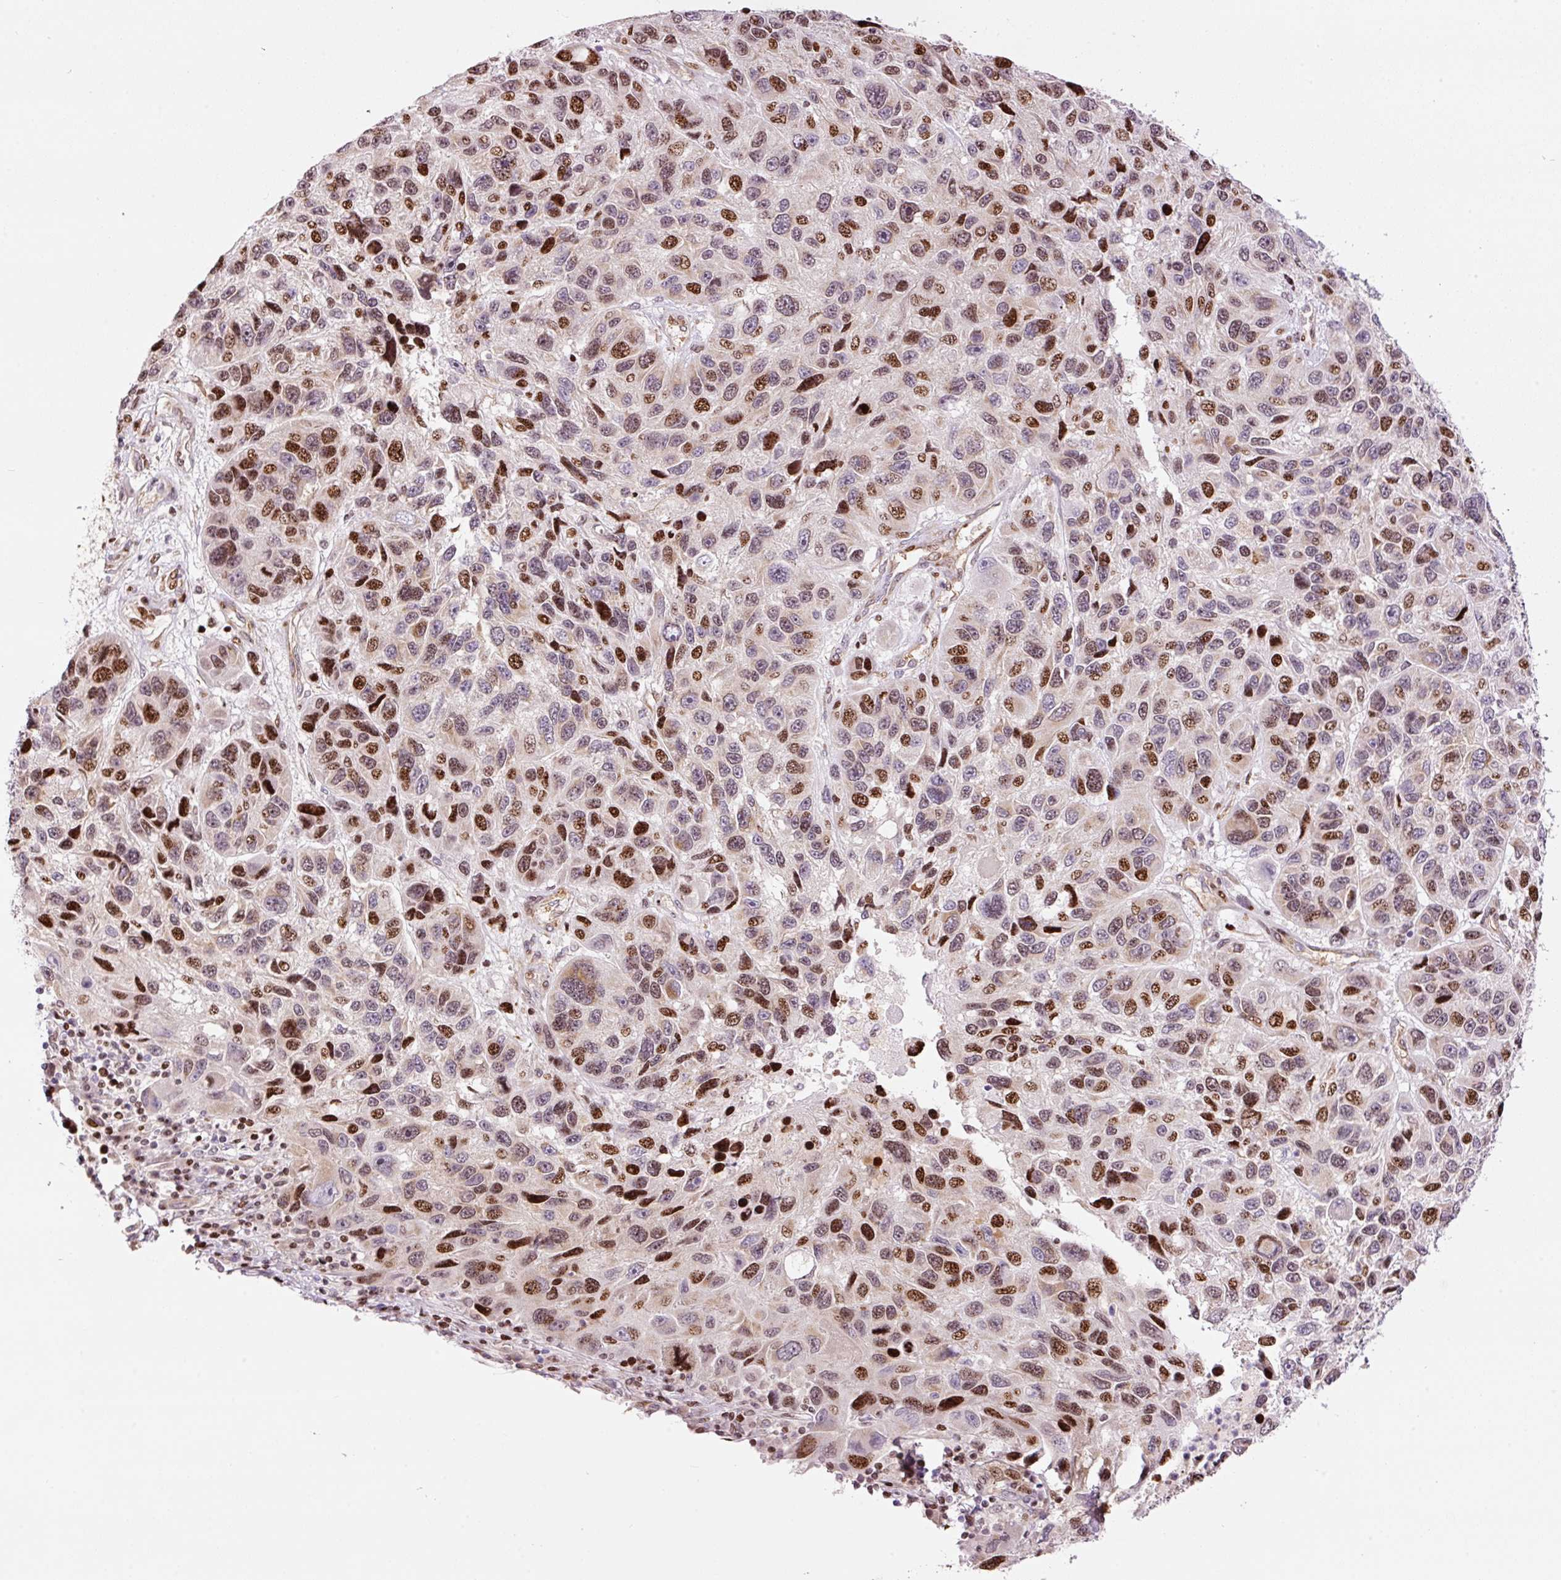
{"staining": {"intensity": "moderate", "quantity": "25%-75%", "location": "nuclear"}, "tissue": "melanoma", "cell_type": "Tumor cells", "image_type": "cancer", "snomed": [{"axis": "morphology", "description": "Malignant melanoma, NOS"}, {"axis": "topography", "description": "Skin"}], "caption": "A high-resolution photomicrograph shows IHC staining of melanoma, which reveals moderate nuclear positivity in approximately 25%-75% of tumor cells. The staining was performed using DAB to visualize the protein expression in brown, while the nuclei were stained in blue with hematoxylin (Magnification: 20x).", "gene": "TMEM8B", "patient": {"sex": "male", "age": 53}}